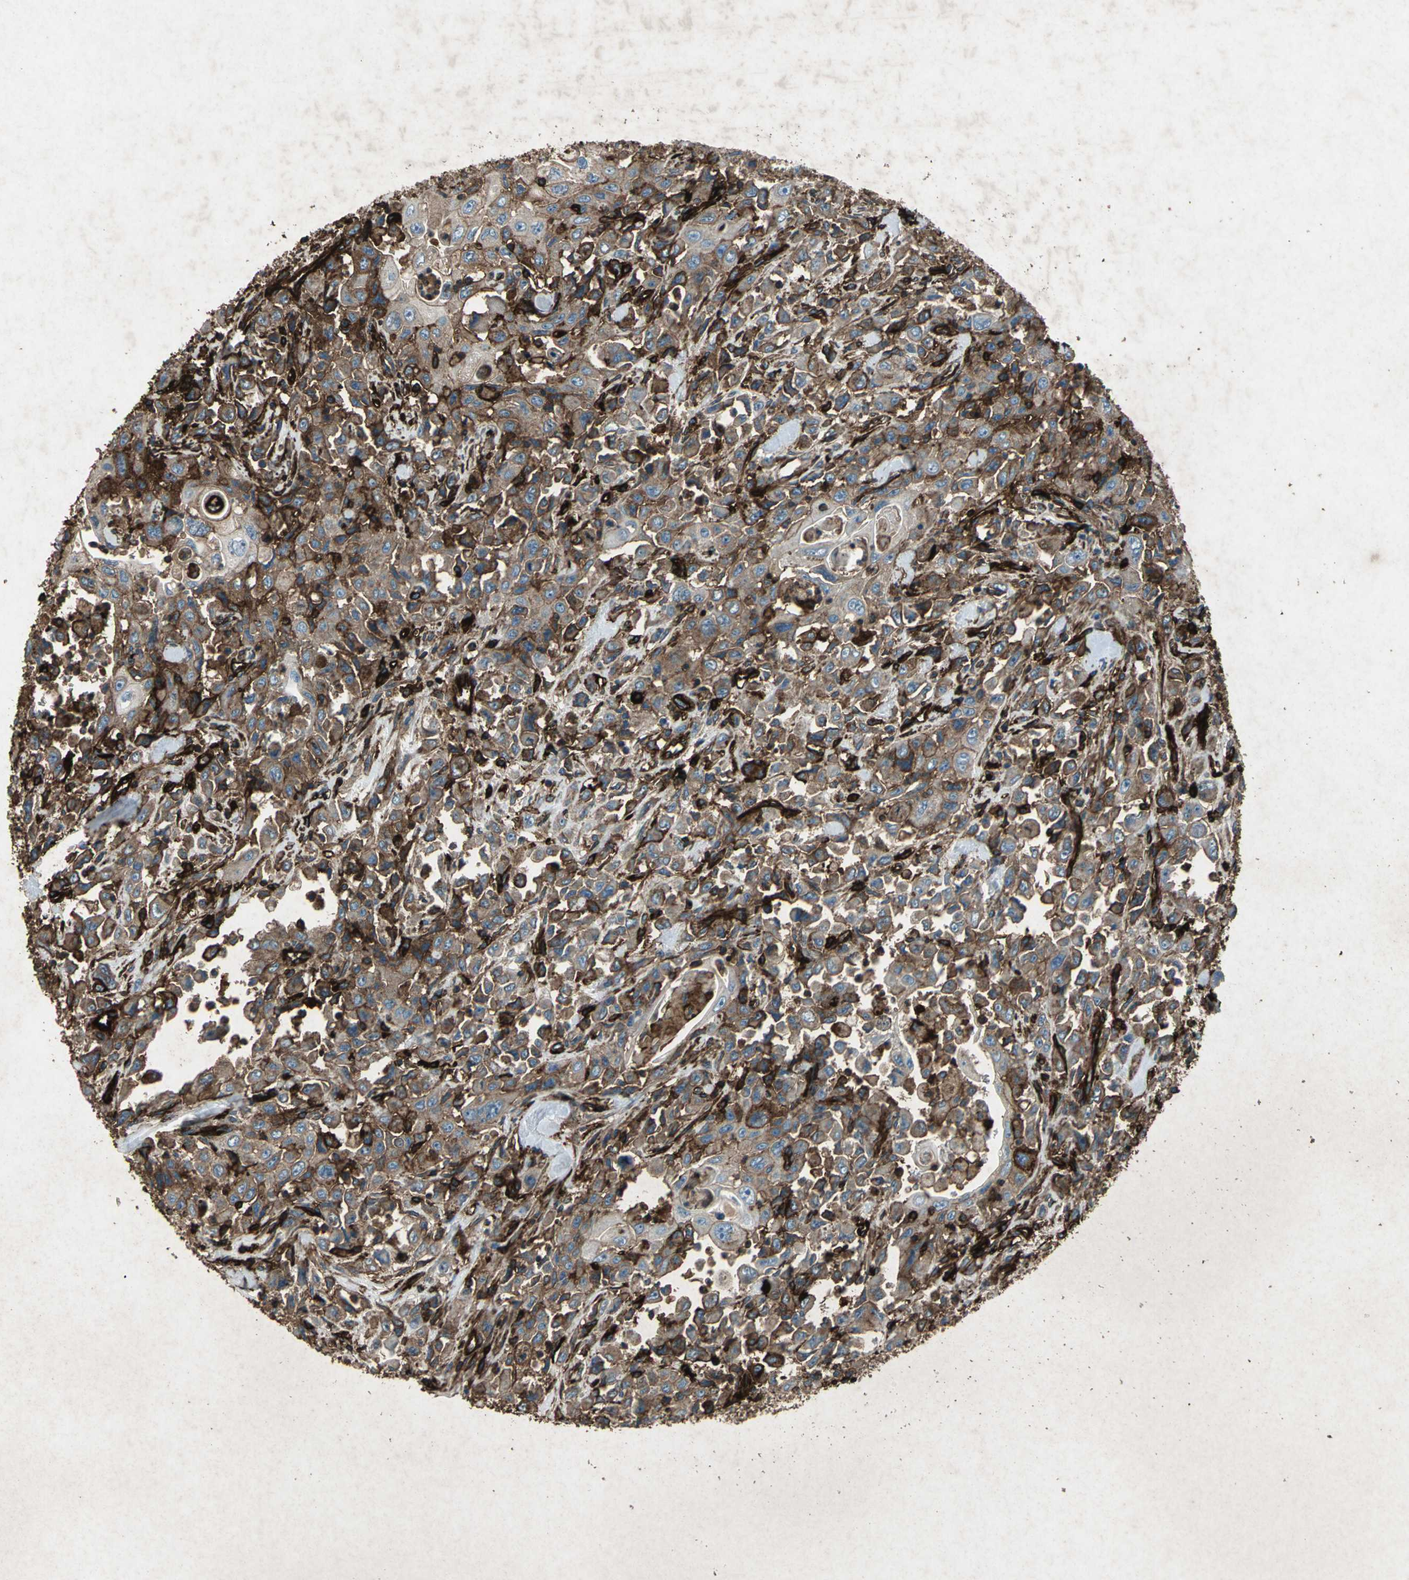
{"staining": {"intensity": "strong", "quantity": ">75%", "location": "cytoplasmic/membranous"}, "tissue": "pancreatic cancer", "cell_type": "Tumor cells", "image_type": "cancer", "snomed": [{"axis": "morphology", "description": "Adenocarcinoma, NOS"}, {"axis": "topography", "description": "Pancreas"}], "caption": "DAB (3,3'-diaminobenzidine) immunohistochemical staining of human adenocarcinoma (pancreatic) reveals strong cytoplasmic/membranous protein positivity in approximately >75% of tumor cells.", "gene": "CCR6", "patient": {"sex": "male", "age": 70}}